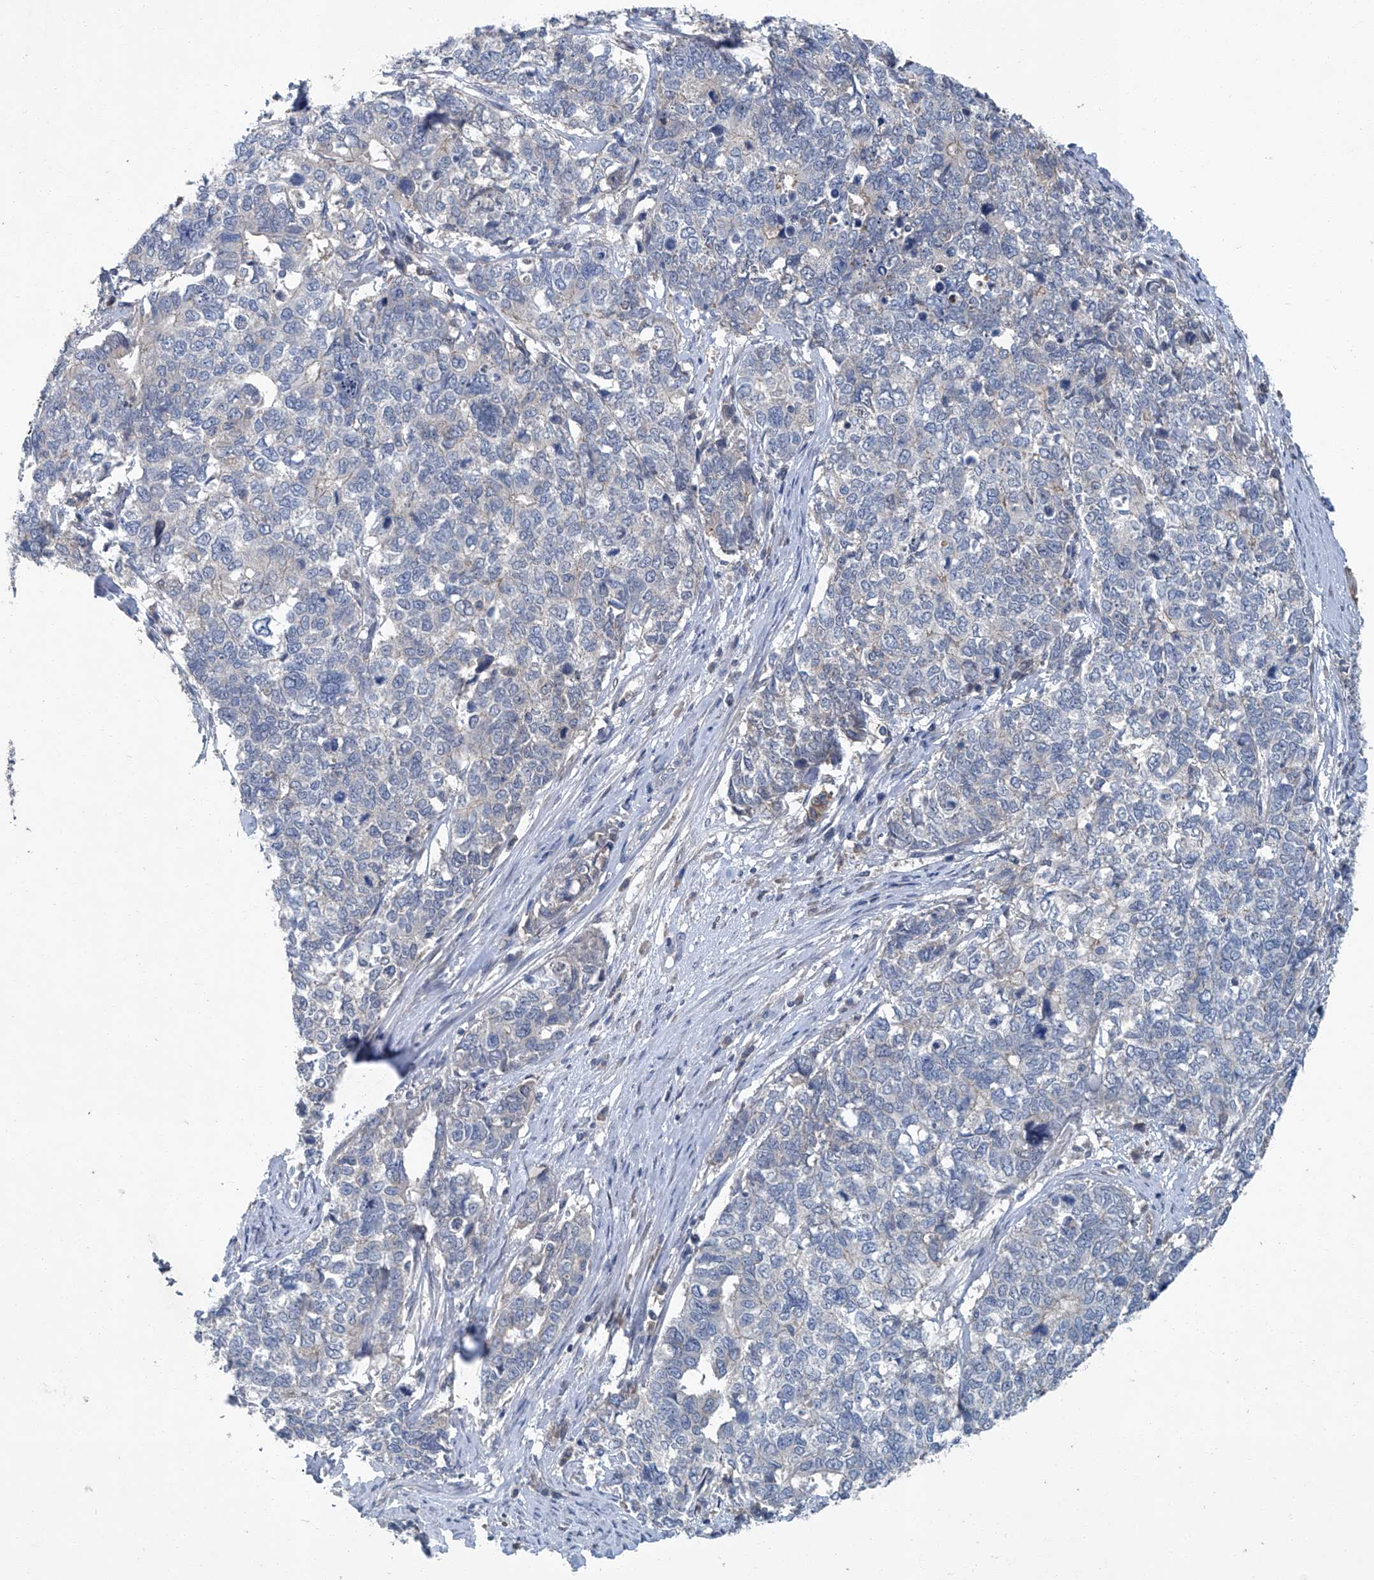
{"staining": {"intensity": "negative", "quantity": "none", "location": "none"}, "tissue": "cervical cancer", "cell_type": "Tumor cells", "image_type": "cancer", "snomed": [{"axis": "morphology", "description": "Squamous cell carcinoma, NOS"}, {"axis": "topography", "description": "Cervix"}], "caption": "Cervical cancer was stained to show a protein in brown. There is no significant expression in tumor cells. (Brightfield microscopy of DAB IHC at high magnification).", "gene": "ANKRD34A", "patient": {"sex": "female", "age": 63}}